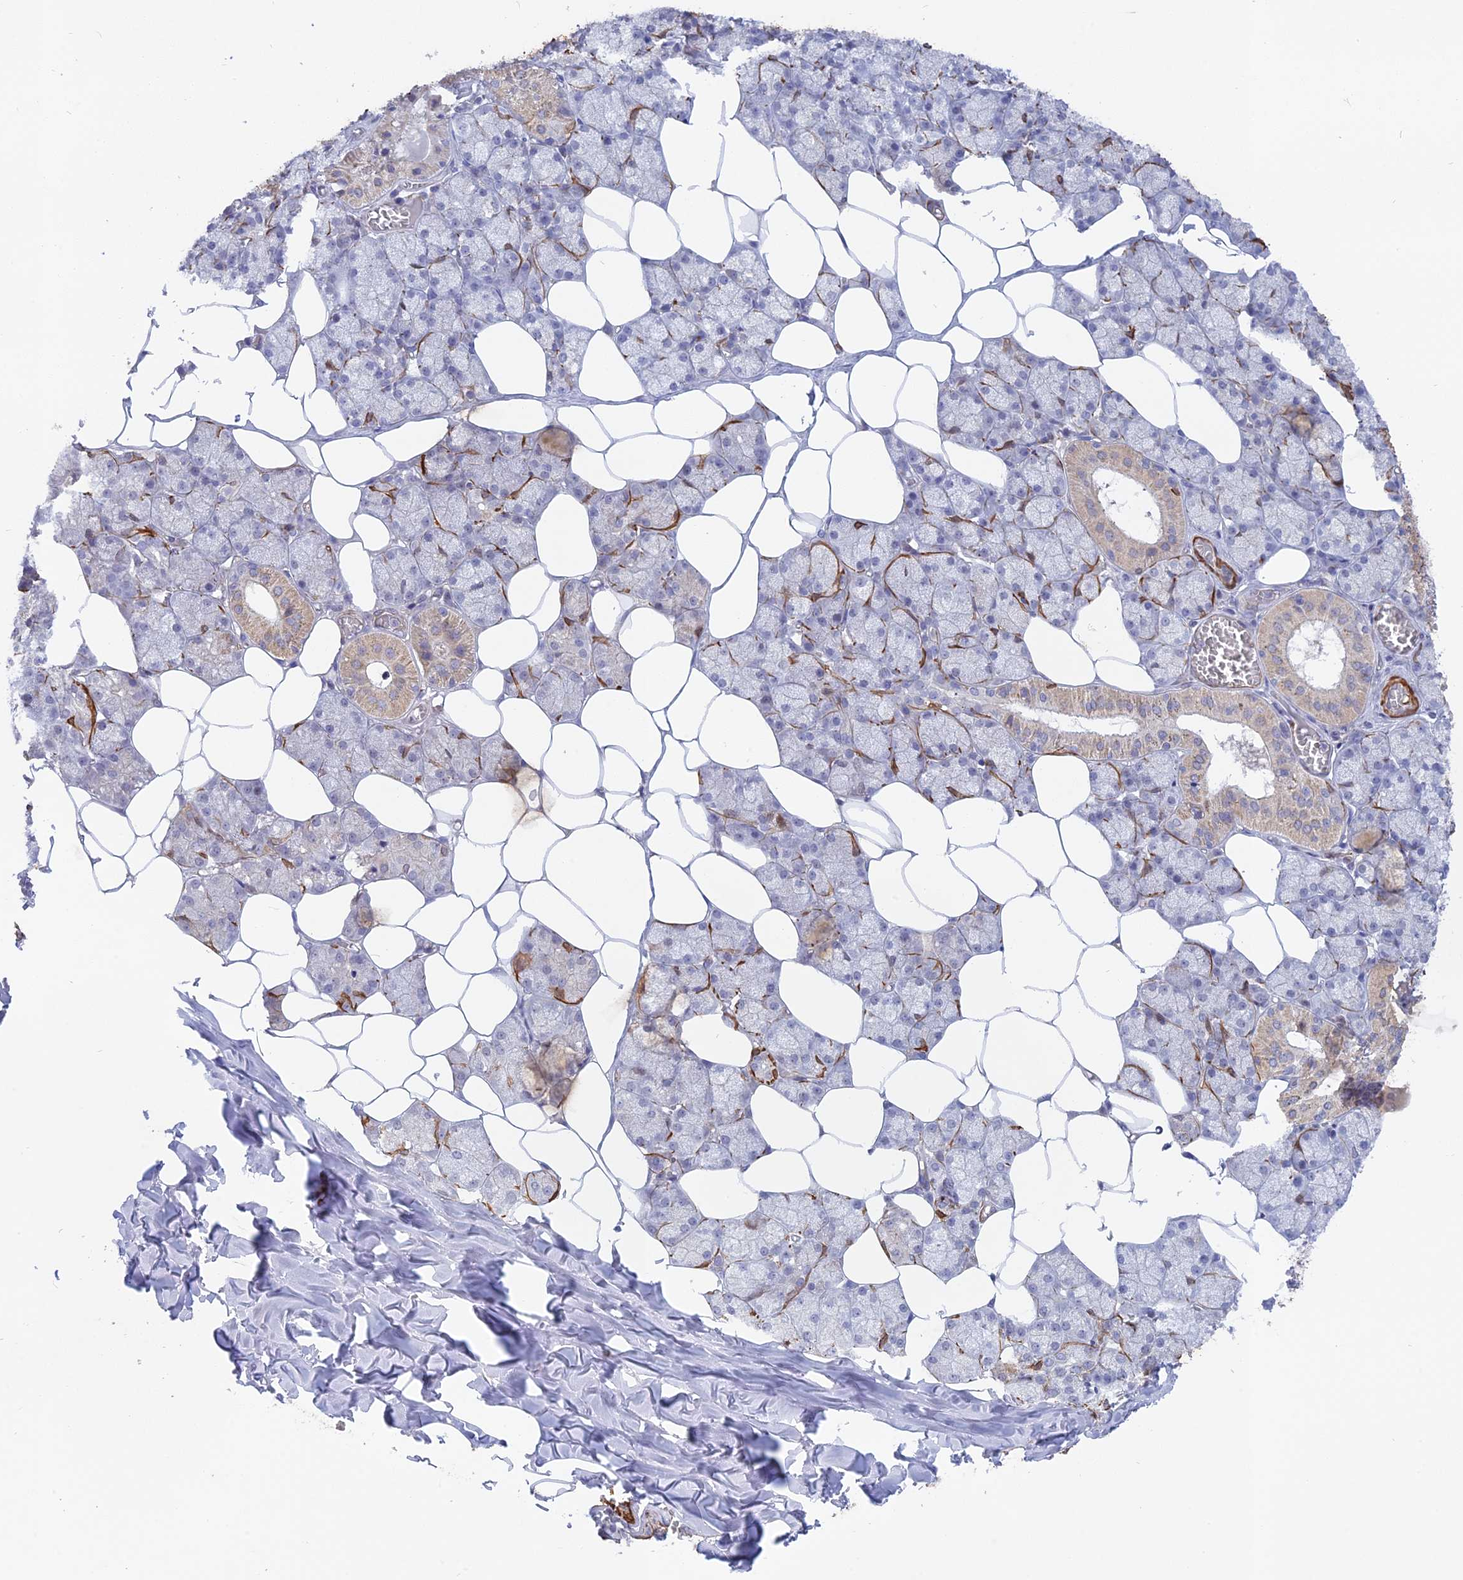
{"staining": {"intensity": "strong", "quantity": "<25%", "location": "cytoplasmic/membranous"}, "tissue": "salivary gland", "cell_type": "Glandular cells", "image_type": "normal", "snomed": [{"axis": "morphology", "description": "Normal tissue, NOS"}, {"axis": "topography", "description": "Salivary gland"}], "caption": "A brown stain highlights strong cytoplasmic/membranous staining of a protein in glandular cells of normal human salivary gland. The staining is performed using DAB (3,3'-diaminobenzidine) brown chromogen to label protein expression. The nuclei are counter-stained blue using hematoxylin.", "gene": "CCDC154", "patient": {"sex": "male", "age": 62}}